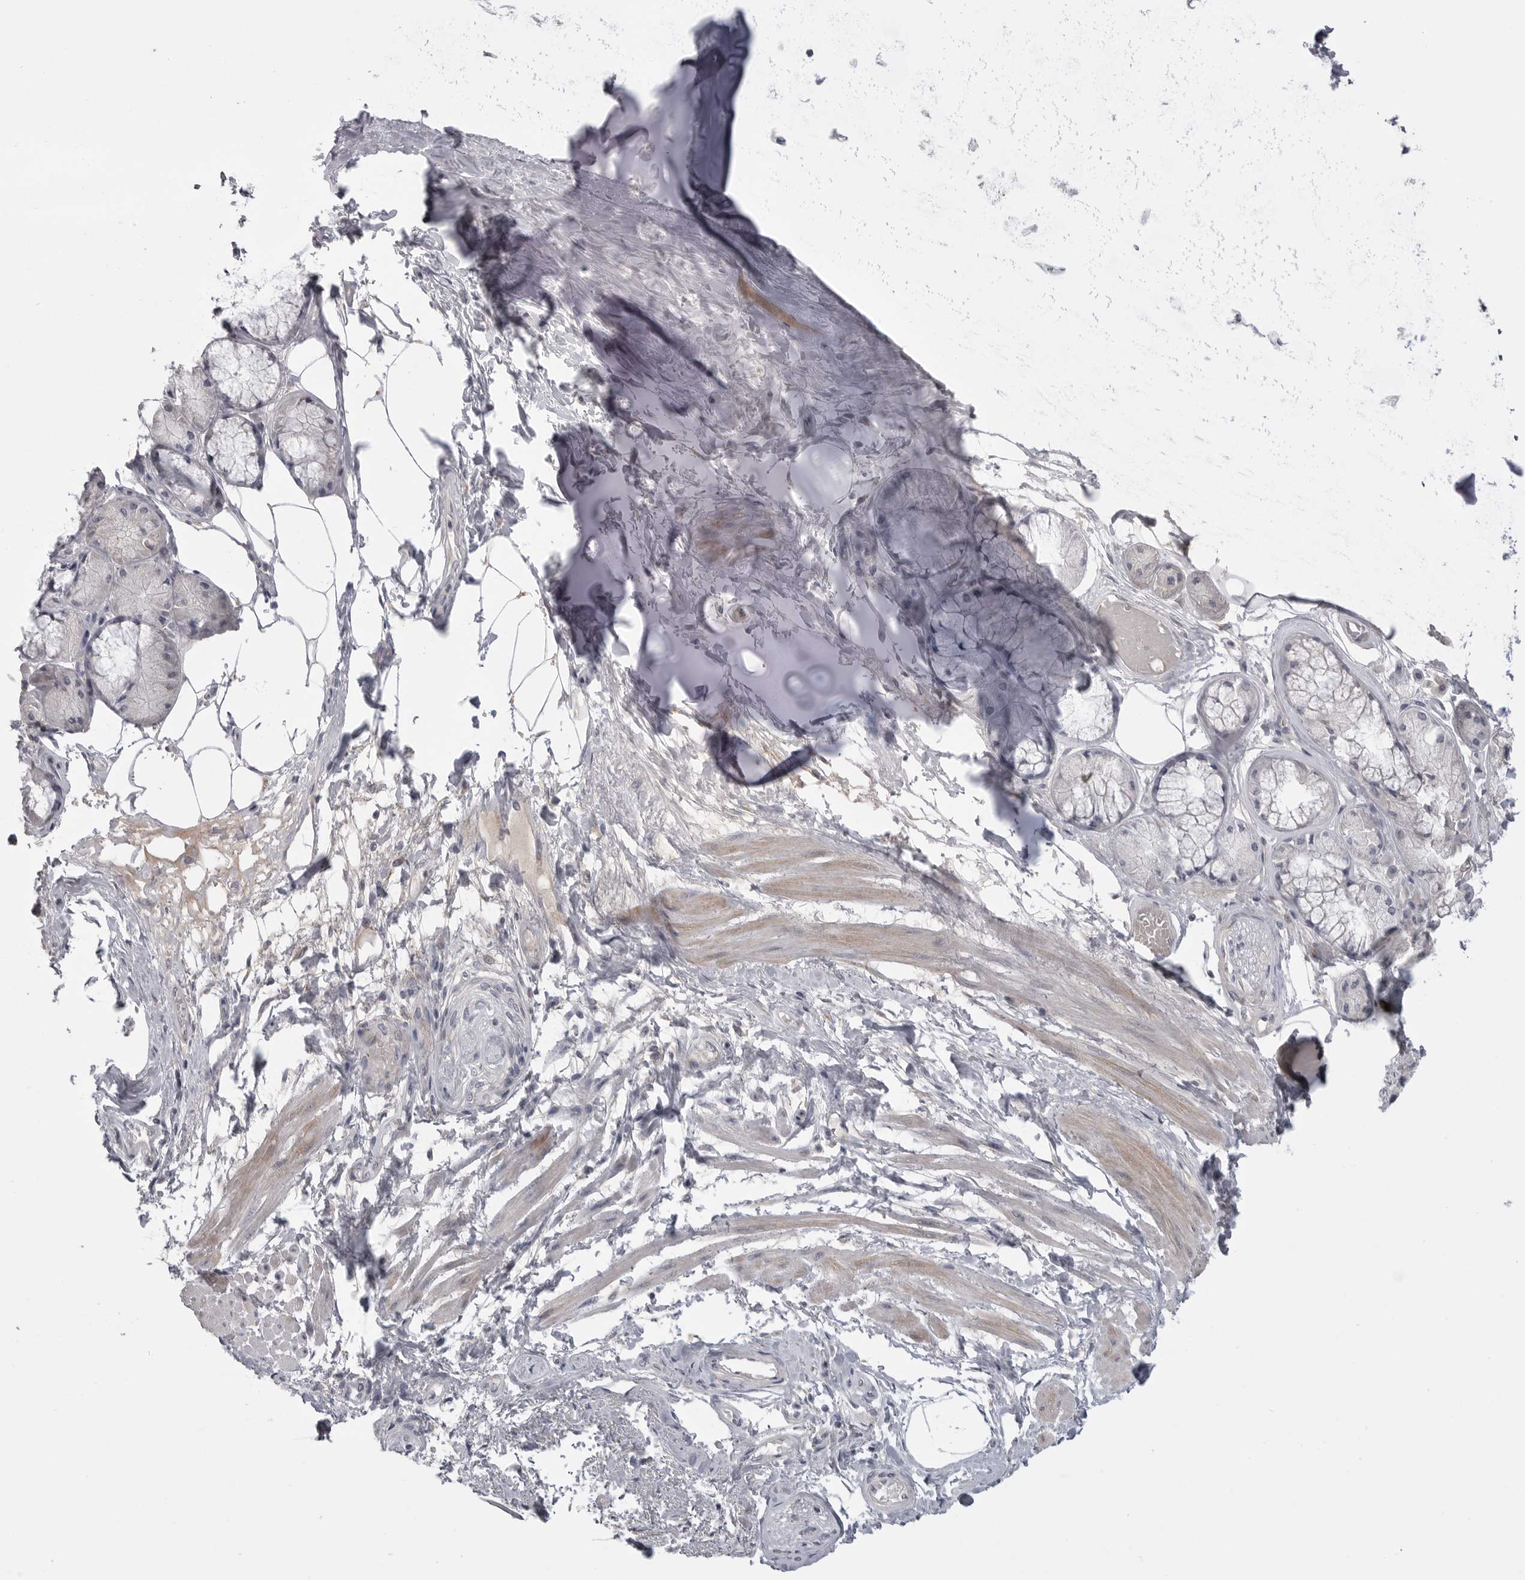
{"staining": {"intensity": "negative", "quantity": "none", "location": "none"}, "tissue": "adipose tissue", "cell_type": "Adipocytes", "image_type": "normal", "snomed": [{"axis": "morphology", "description": "Normal tissue, NOS"}, {"axis": "topography", "description": "Bronchus"}], "caption": "The histopathology image reveals no staining of adipocytes in normal adipose tissue.", "gene": "SERPING1", "patient": {"sex": "male", "age": 66}}